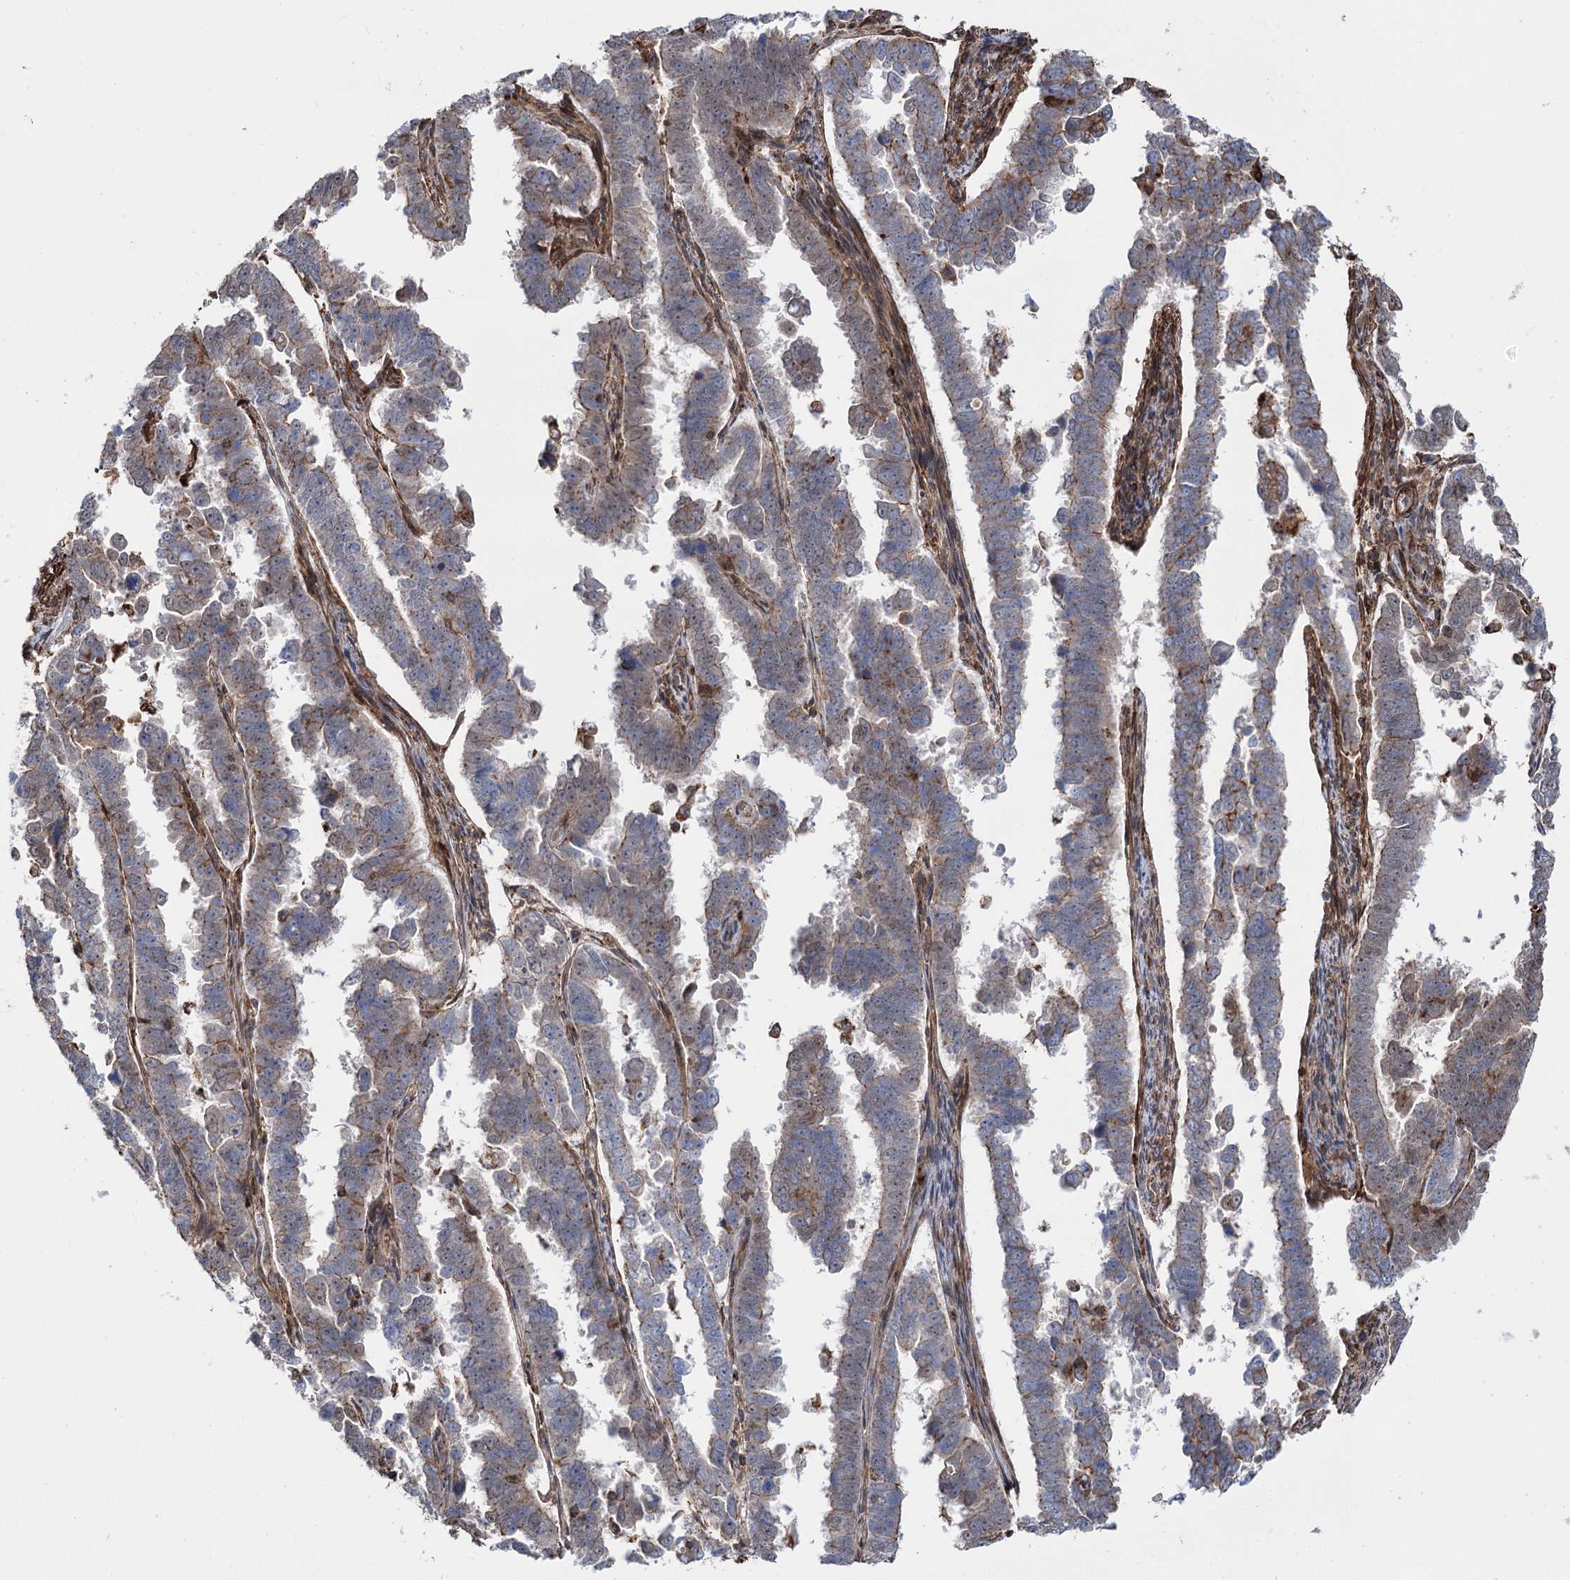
{"staining": {"intensity": "weak", "quantity": "25%-75%", "location": "cytoplasmic/membranous"}, "tissue": "endometrial cancer", "cell_type": "Tumor cells", "image_type": "cancer", "snomed": [{"axis": "morphology", "description": "Adenocarcinoma, NOS"}, {"axis": "topography", "description": "Endometrium"}], "caption": "Adenocarcinoma (endometrial) was stained to show a protein in brown. There is low levels of weak cytoplasmic/membranous positivity in approximately 25%-75% of tumor cells.", "gene": "DPP3", "patient": {"sex": "female", "age": 75}}